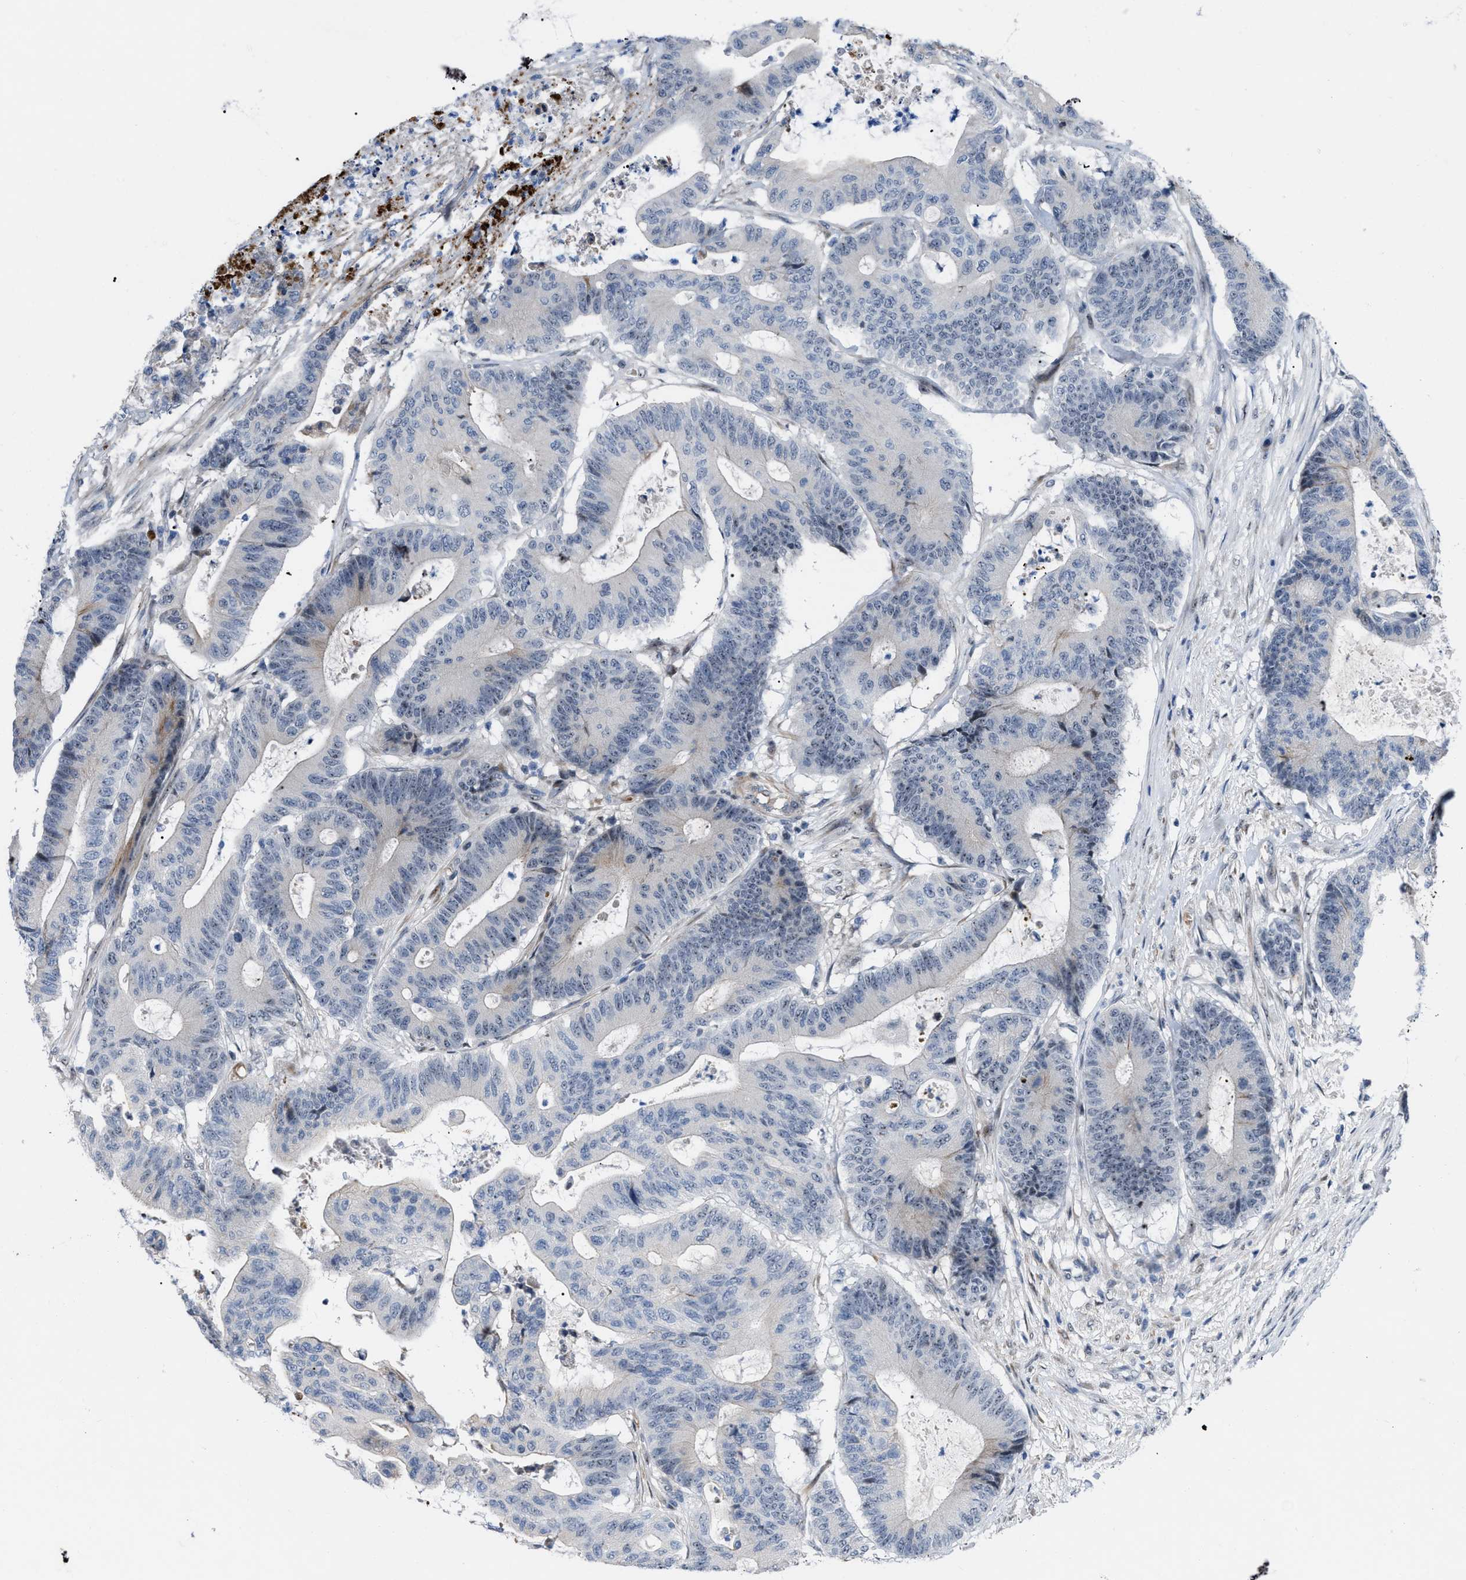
{"staining": {"intensity": "weak", "quantity": "<25%", "location": "nuclear"}, "tissue": "colorectal cancer", "cell_type": "Tumor cells", "image_type": "cancer", "snomed": [{"axis": "morphology", "description": "Adenocarcinoma, NOS"}, {"axis": "topography", "description": "Colon"}], "caption": "Colorectal adenocarcinoma stained for a protein using immunohistochemistry shows no positivity tumor cells.", "gene": "POLR1F", "patient": {"sex": "female", "age": 84}}